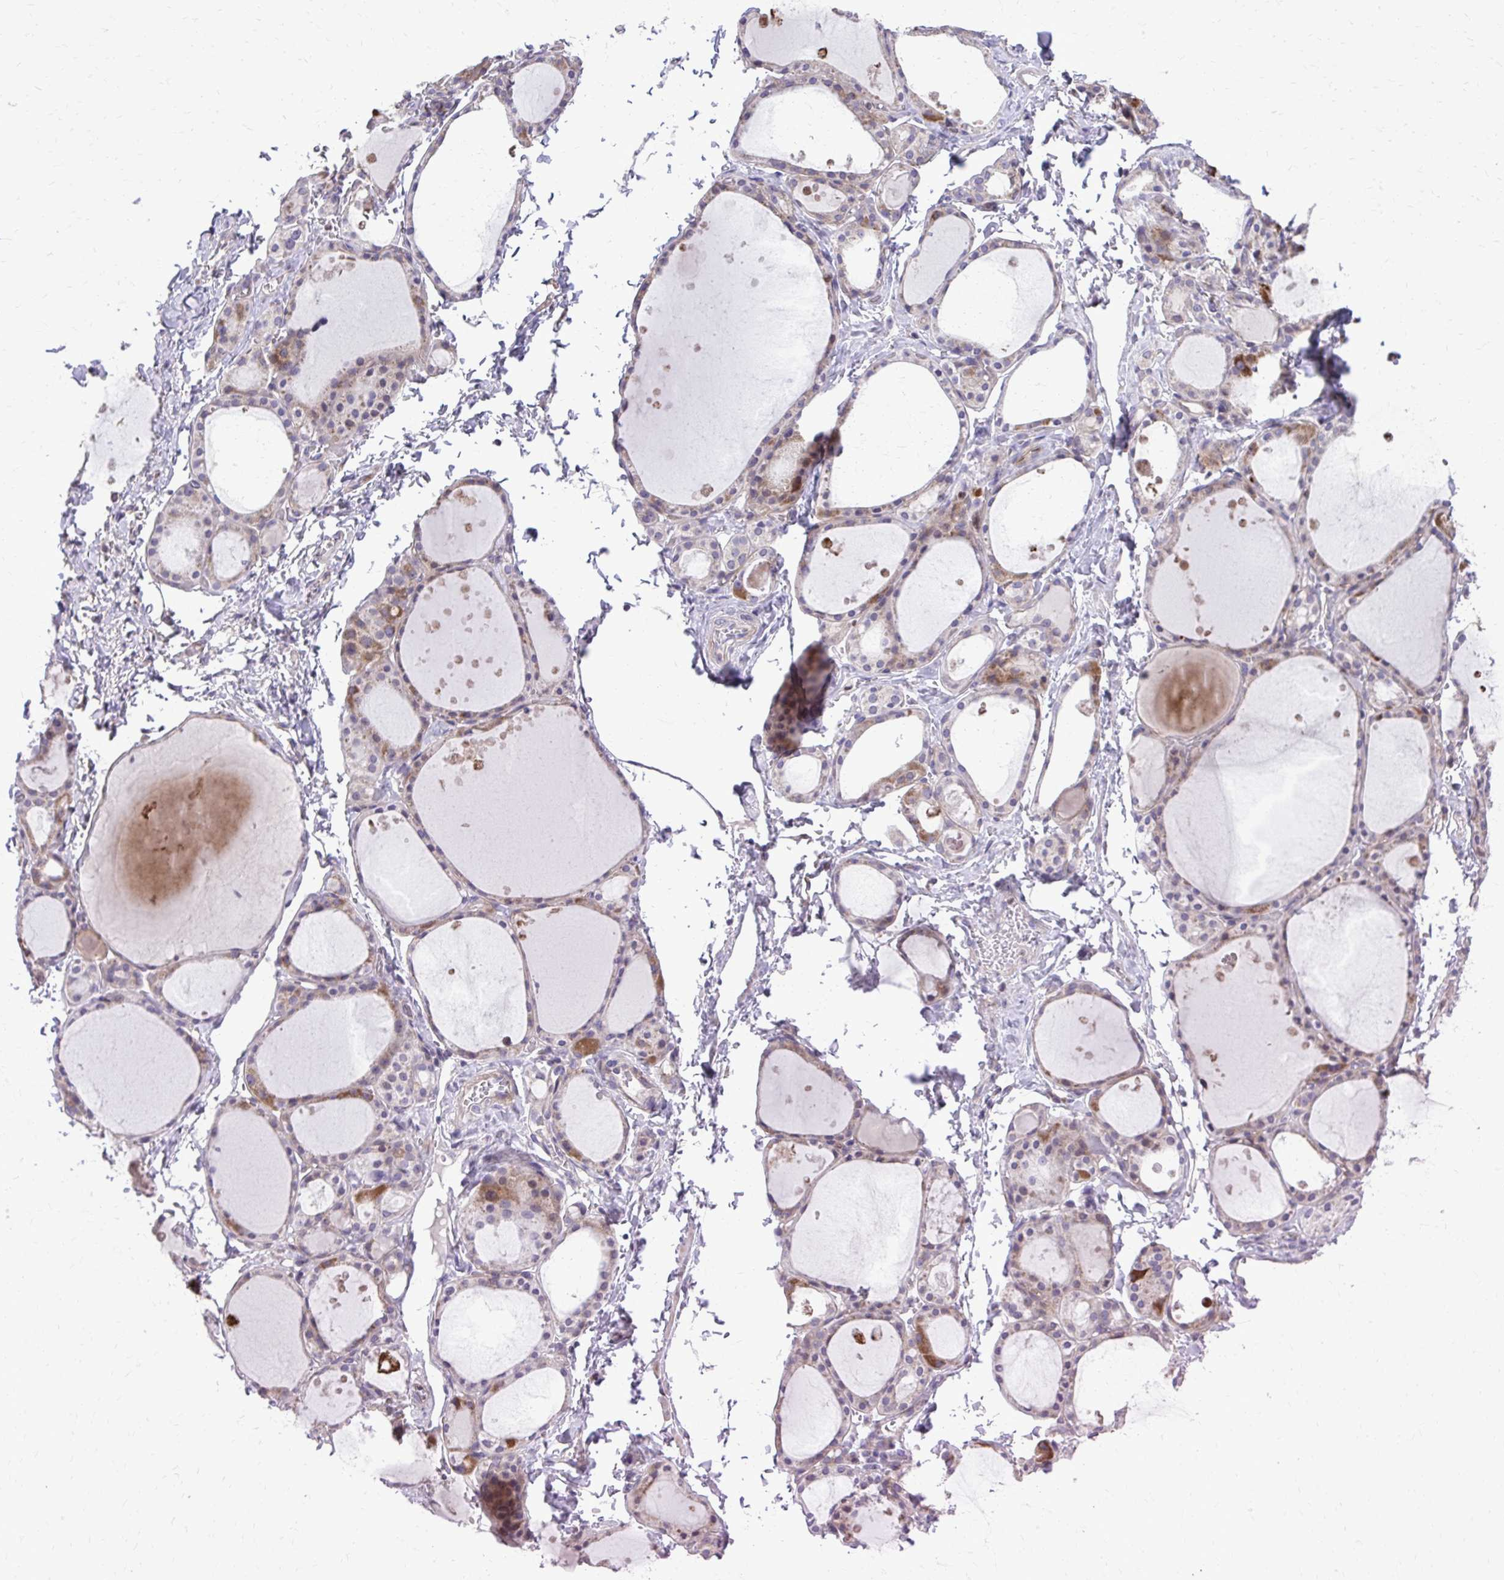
{"staining": {"intensity": "weak", "quantity": "25%-75%", "location": "cytoplasmic/membranous"}, "tissue": "thyroid gland", "cell_type": "Glandular cells", "image_type": "normal", "snomed": [{"axis": "morphology", "description": "Normal tissue, NOS"}, {"axis": "topography", "description": "Thyroid gland"}], "caption": "IHC photomicrograph of benign thyroid gland: human thyroid gland stained using immunohistochemistry displays low levels of weak protein expression localized specifically in the cytoplasmic/membranous of glandular cells, appearing as a cytoplasmic/membranous brown color.", "gene": "ABCC3", "patient": {"sex": "male", "age": 68}}